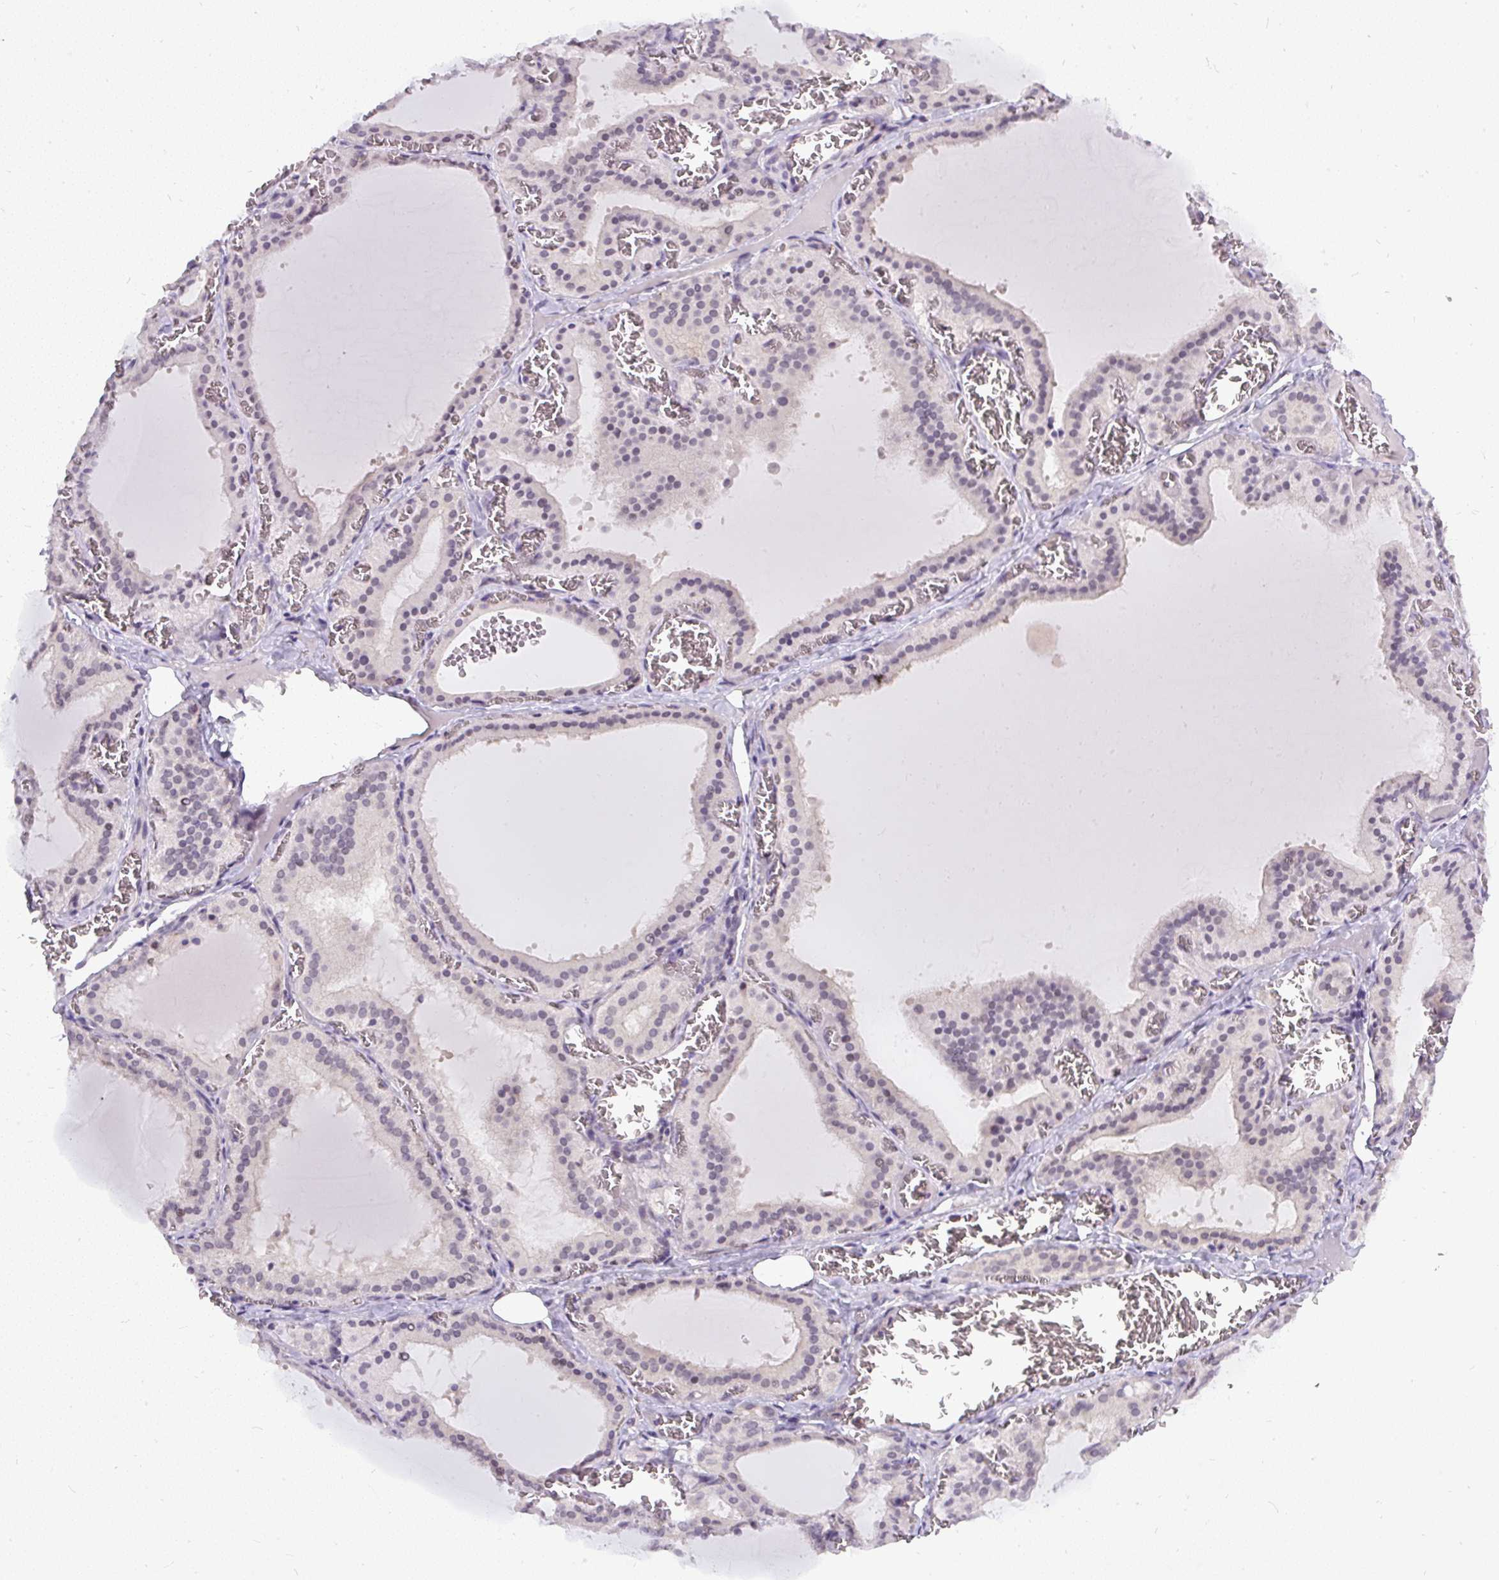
{"staining": {"intensity": "weak", "quantity": "25%-75%", "location": "nuclear"}, "tissue": "thyroid gland", "cell_type": "Glandular cells", "image_type": "normal", "snomed": [{"axis": "morphology", "description": "Normal tissue, NOS"}, {"axis": "topography", "description": "Thyroid gland"}], "caption": "The image shows a brown stain indicating the presence of a protein in the nuclear of glandular cells in thyroid gland.", "gene": "FAM117B", "patient": {"sex": "female", "age": 30}}